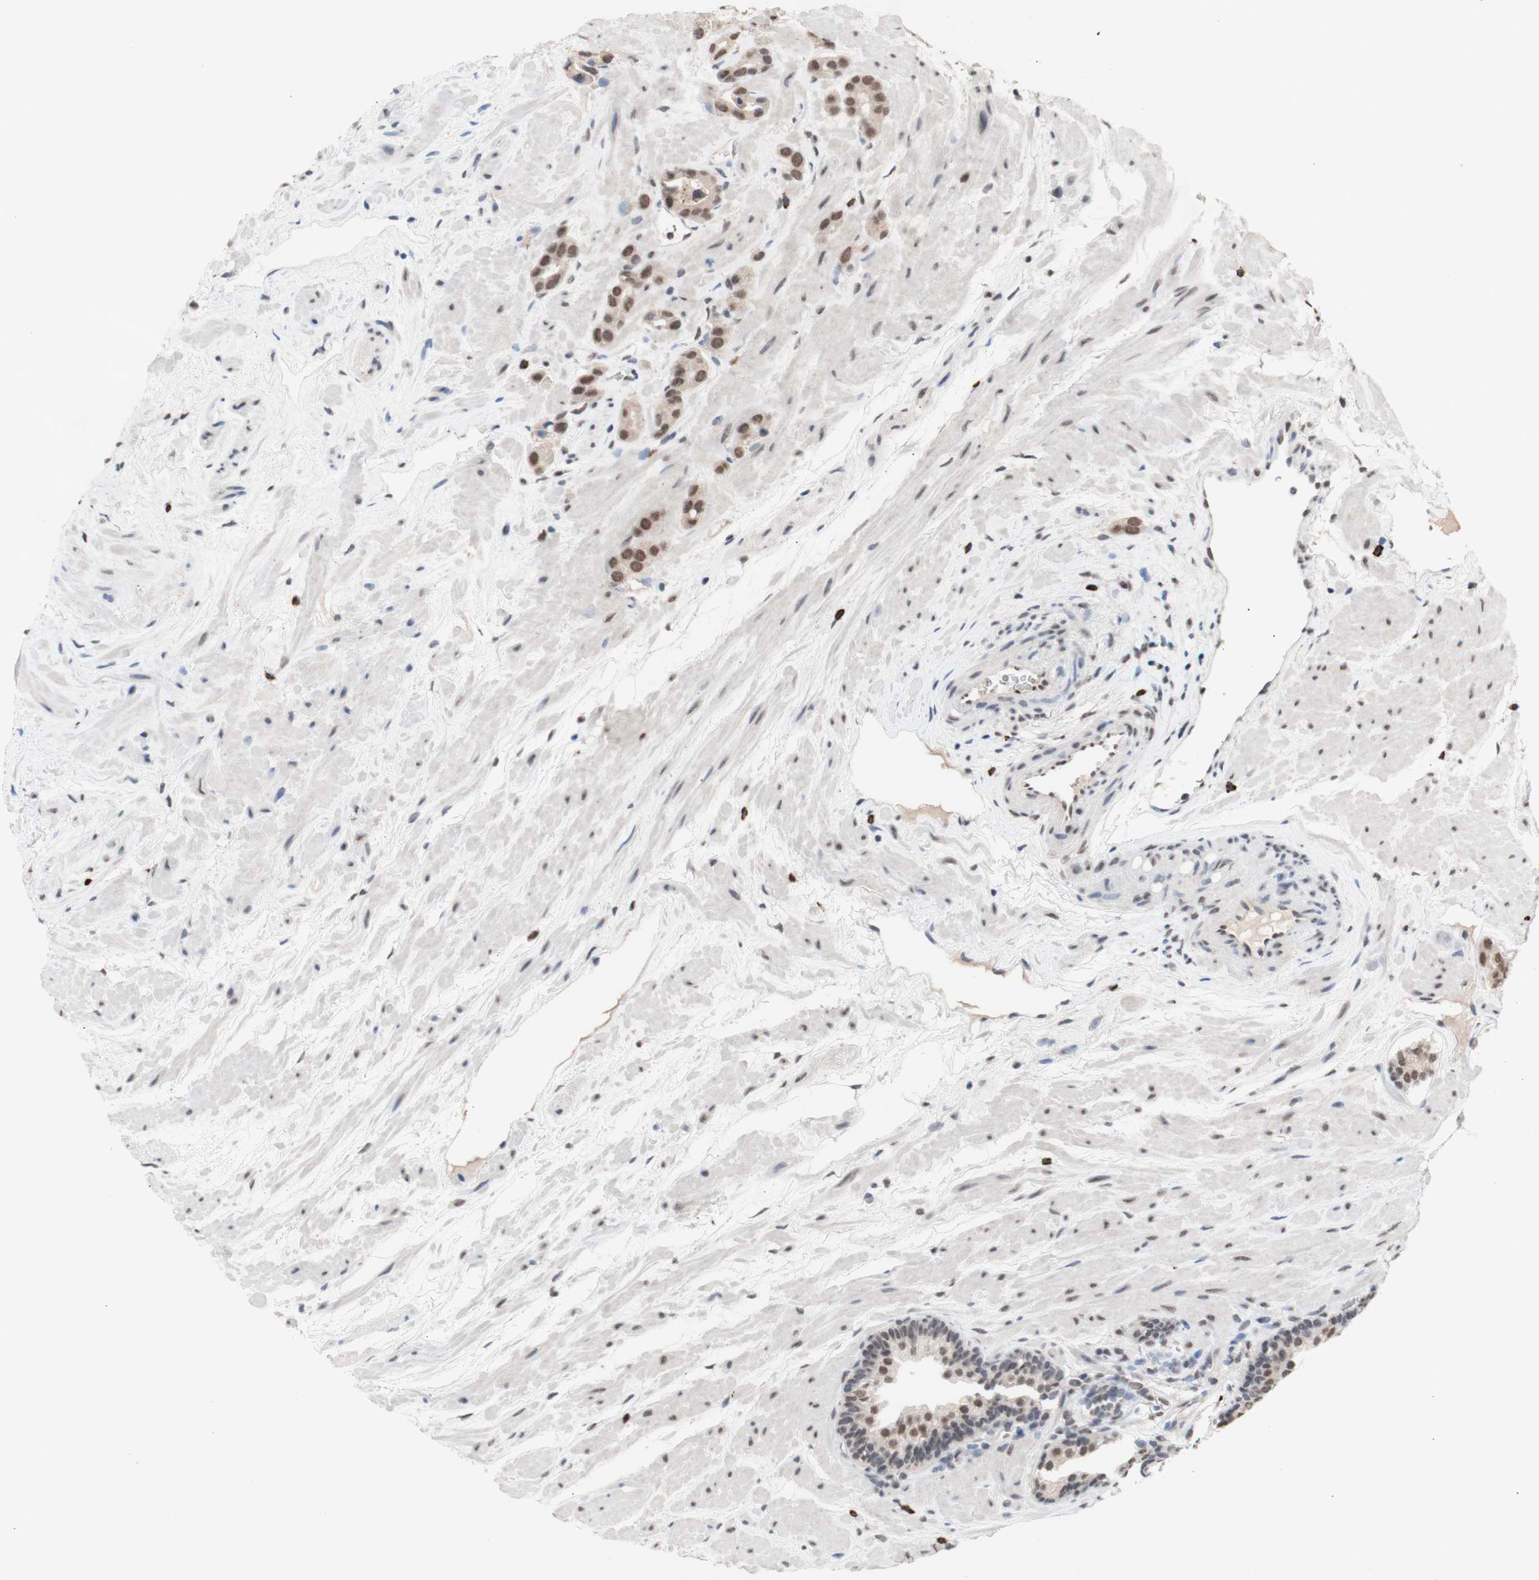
{"staining": {"intensity": "moderate", "quantity": ">75%", "location": "nuclear"}, "tissue": "prostate cancer", "cell_type": "Tumor cells", "image_type": "cancer", "snomed": [{"axis": "morphology", "description": "Adenocarcinoma, High grade"}, {"axis": "topography", "description": "Prostate"}], "caption": "Prostate cancer (high-grade adenocarcinoma) stained for a protein demonstrates moderate nuclear positivity in tumor cells.", "gene": "SFPQ", "patient": {"sex": "male", "age": 64}}